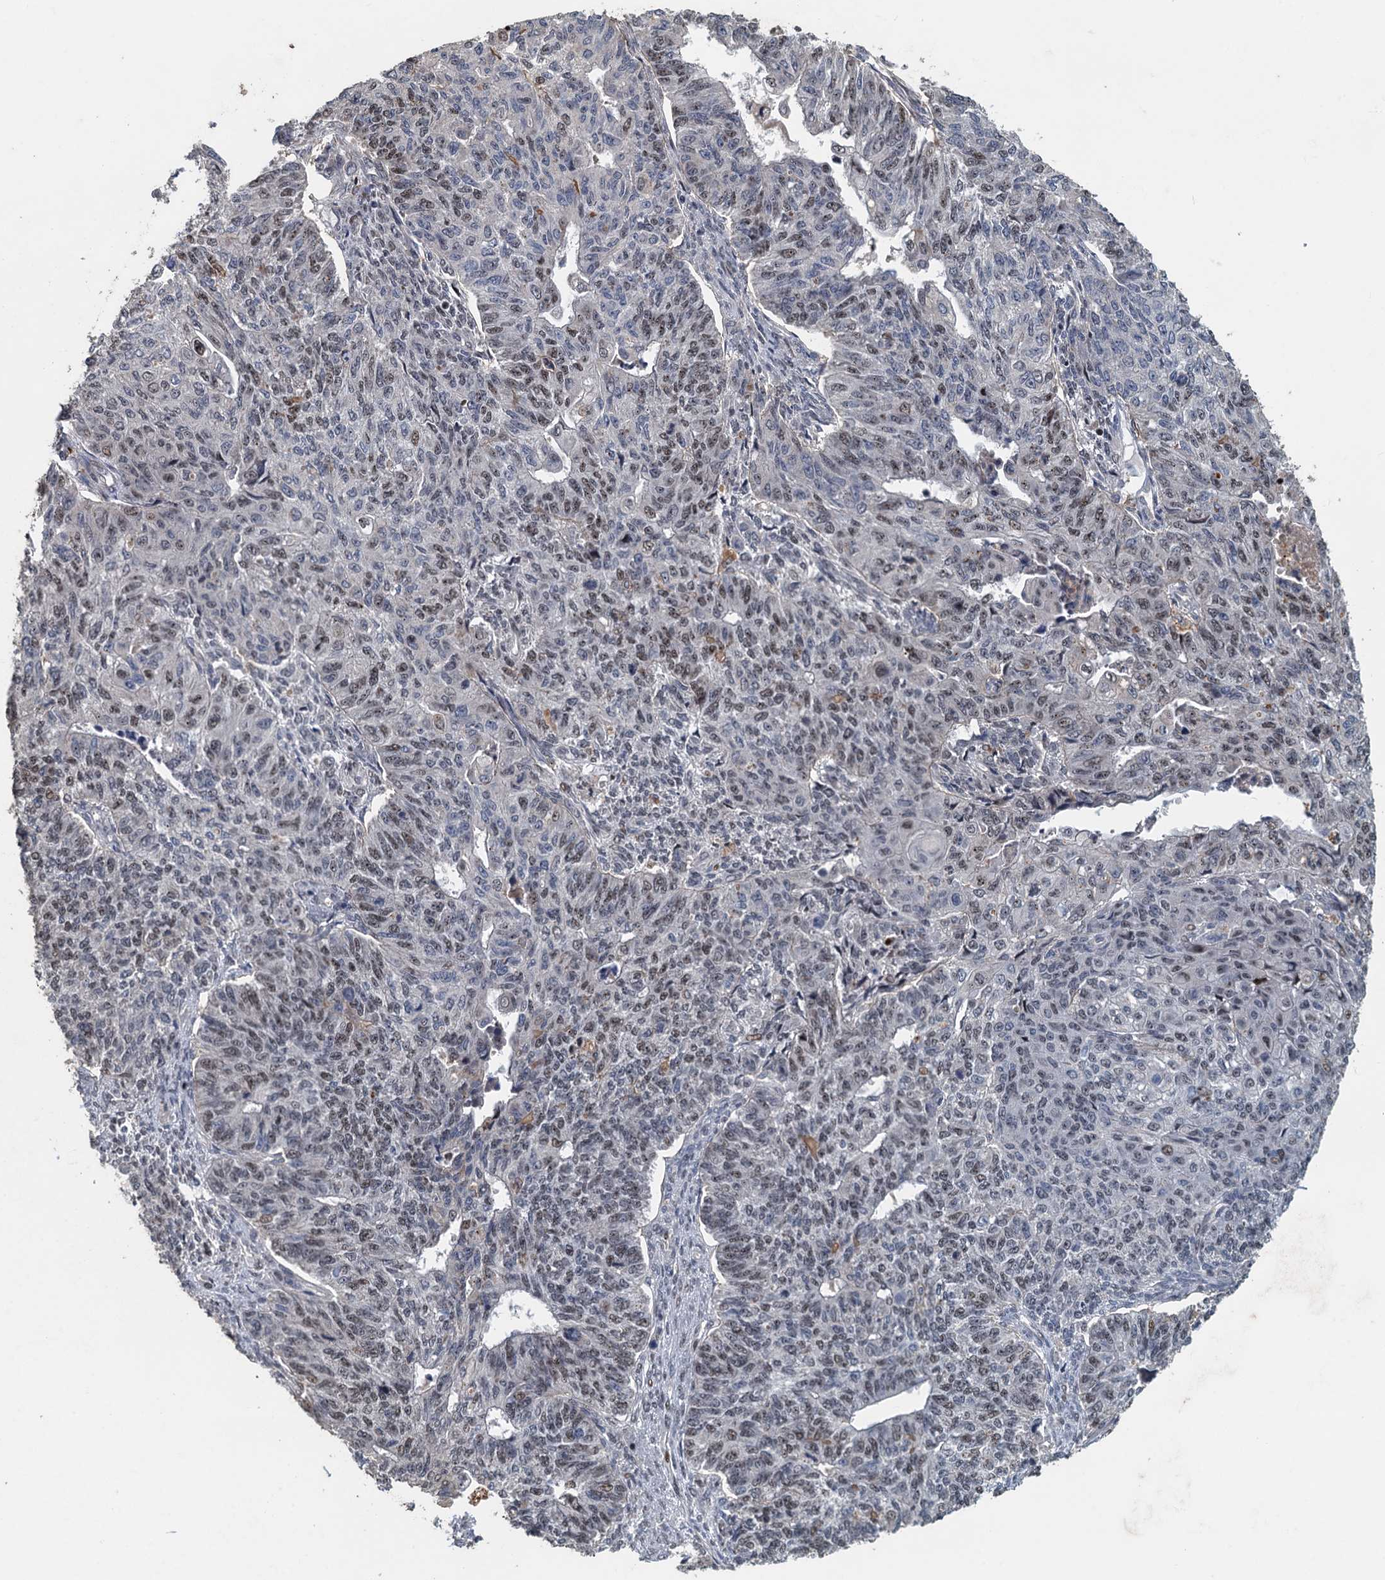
{"staining": {"intensity": "weak", "quantity": "25%-75%", "location": "nuclear"}, "tissue": "endometrial cancer", "cell_type": "Tumor cells", "image_type": "cancer", "snomed": [{"axis": "morphology", "description": "Adenocarcinoma, NOS"}, {"axis": "topography", "description": "Endometrium"}], "caption": "Human adenocarcinoma (endometrial) stained with a brown dye displays weak nuclear positive expression in about 25%-75% of tumor cells.", "gene": "AGRN", "patient": {"sex": "female", "age": 32}}